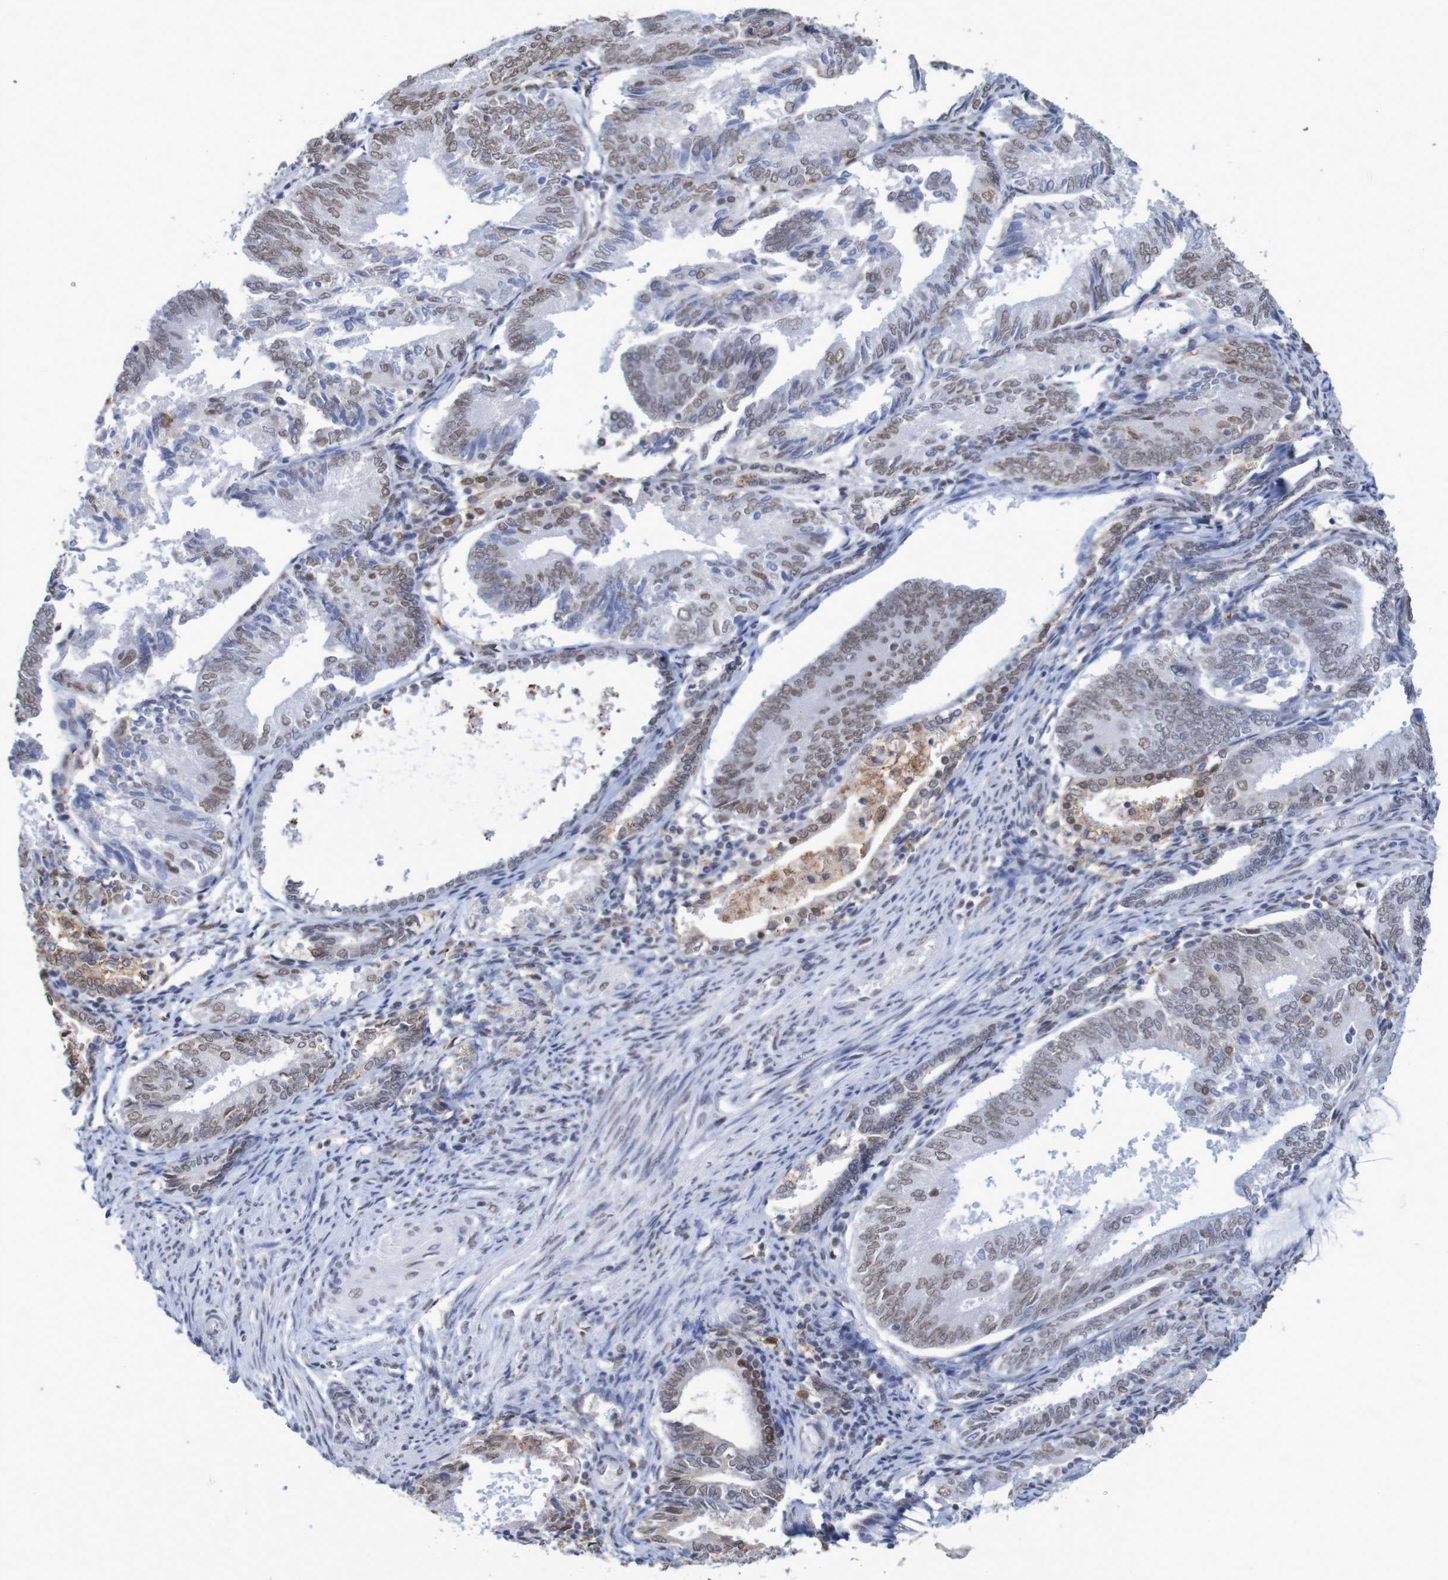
{"staining": {"intensity": "weak", "quantity": "25%-75%", "location": "nuclear"}, "tissue": "endometrial cancer", "cell_type": "Tumor cells", "image_type": "cancer", "snomed": [{"axis": "morphology", "description": "Adenocarcinoma, NOS"}, {"axis": "topography", "description": "Endometrium"}], "caption": "This micrograph reveals endometrial cancer stained with IHC to label a protein in brown. The nuclear of tumor cells show weak positivity for the protein. Nuclei are counter-stained blue.", "gene": "MRTFB", "patient": {"sex": "female", "age": 81}}